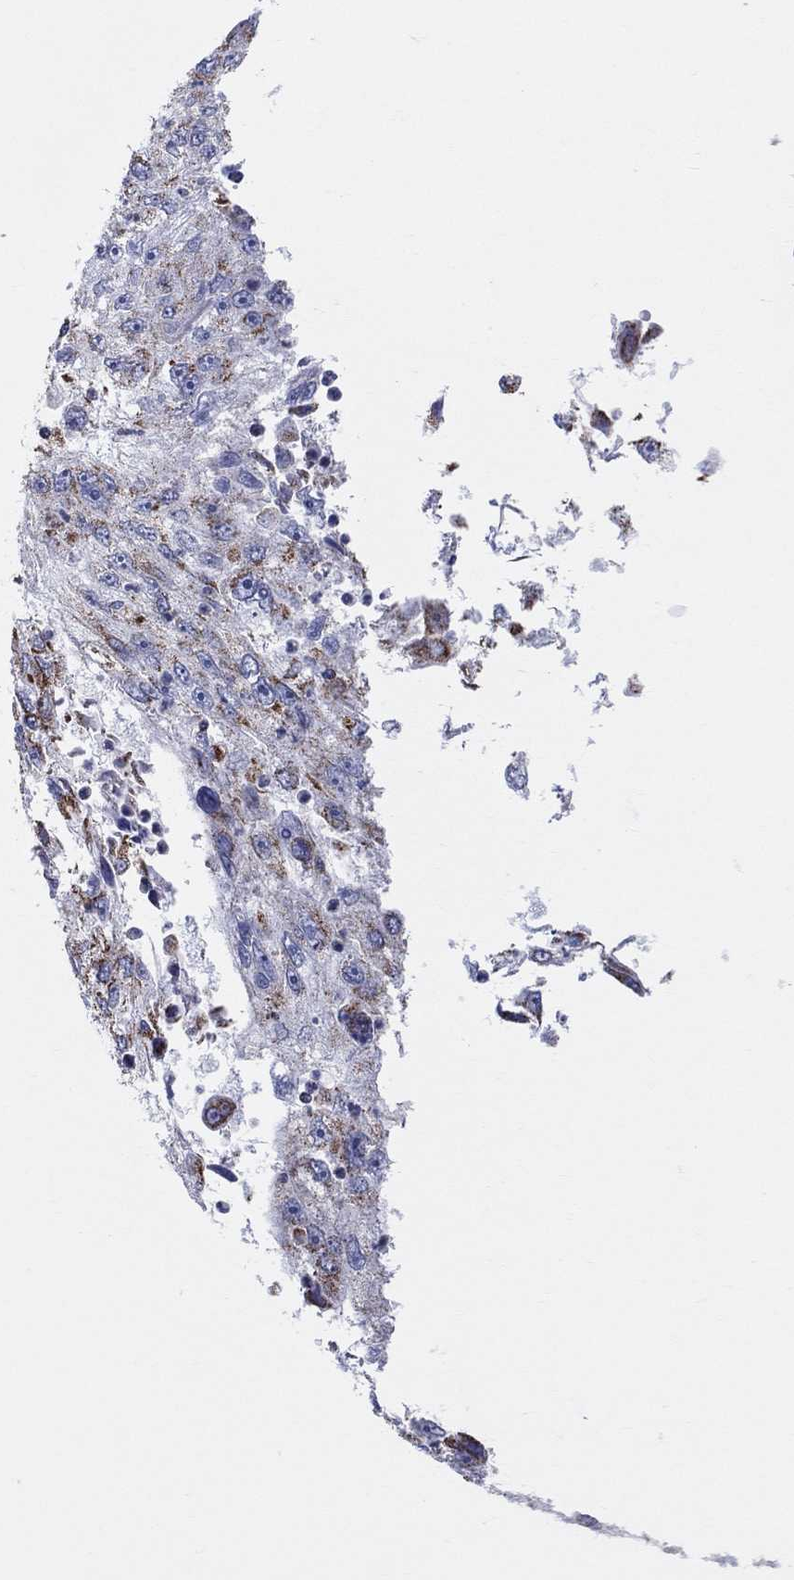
{"staining": {"intensity": "moderate", "quantity": ">75%", "location": "cytoplasmic/membranous"}, "tissue": "cervical cancer", "cell_type": "Tumor cells", "image_type": "cancer", "snomed": [{"axis": "morphology", "description": "Squamous cell carcinoma, NOS"}, {"axis": "topography", "description": "Cervix"}], "caption": "This photomicrograph exhibits immunohistochemistry staining of human squamous cell carcinoma (cervical), with medium moderate cytoplasmic/membranous expression in about >75% of tumor cells.", "gene": "KISS1R", "patient": {"sex": "female", "age": 36}}